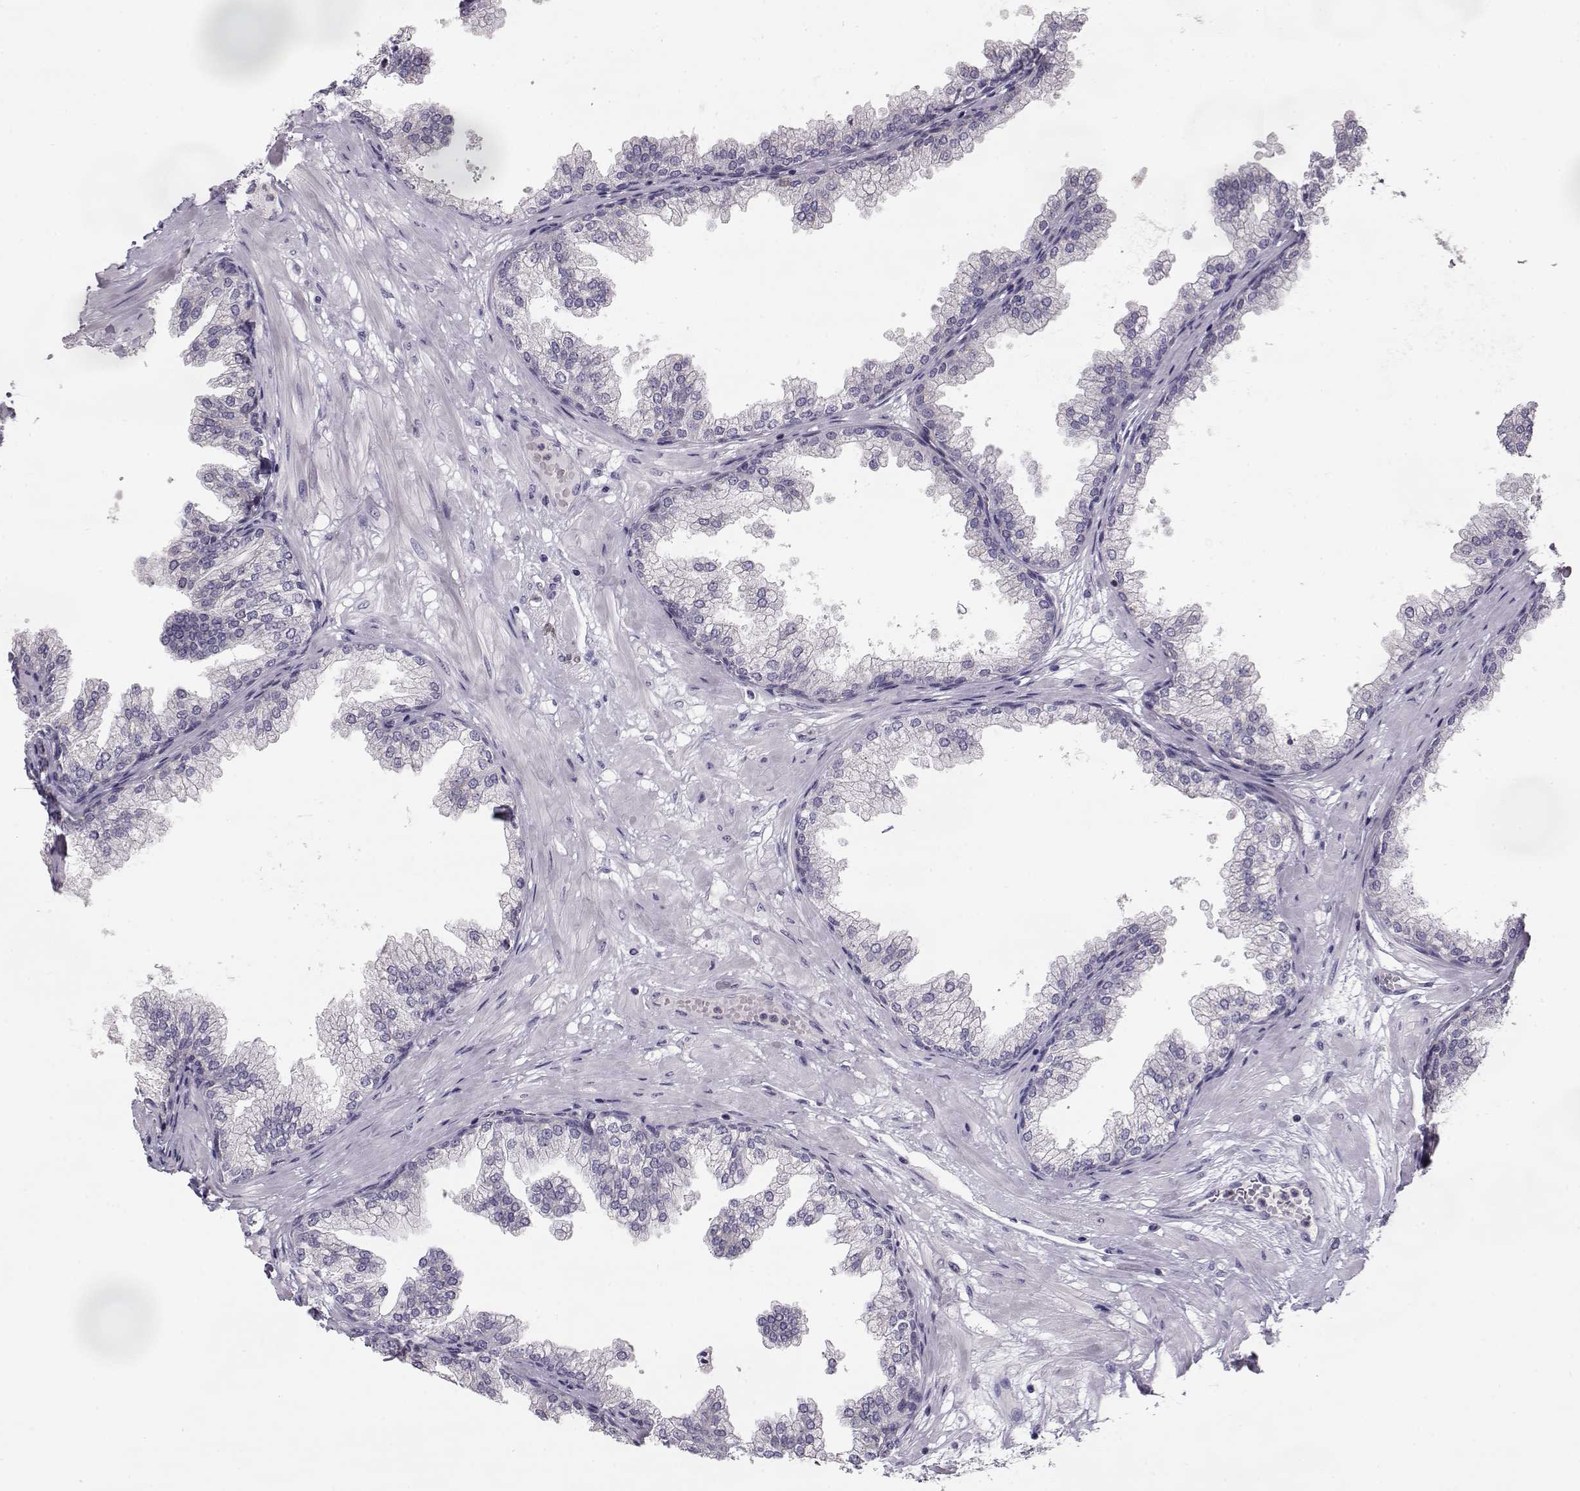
{"staining": {"intensity": "negative", "quantity": "none", "location": "none"}, "tissue": "prostate", "cell_type": "Glandular cells", "image_type": "normal", "snomed": [{"axis": "morphology", "description": "Normal tissue, NOS"}, {"axis": "topography", "description": "Prostate"}], "caption": "Immunohistochemistry of benign prostate shows no staining in glandular cells. Nuclei are stained in blue.", "gene": "GRK1", "patient": {"sex": "male", "age": 37}}